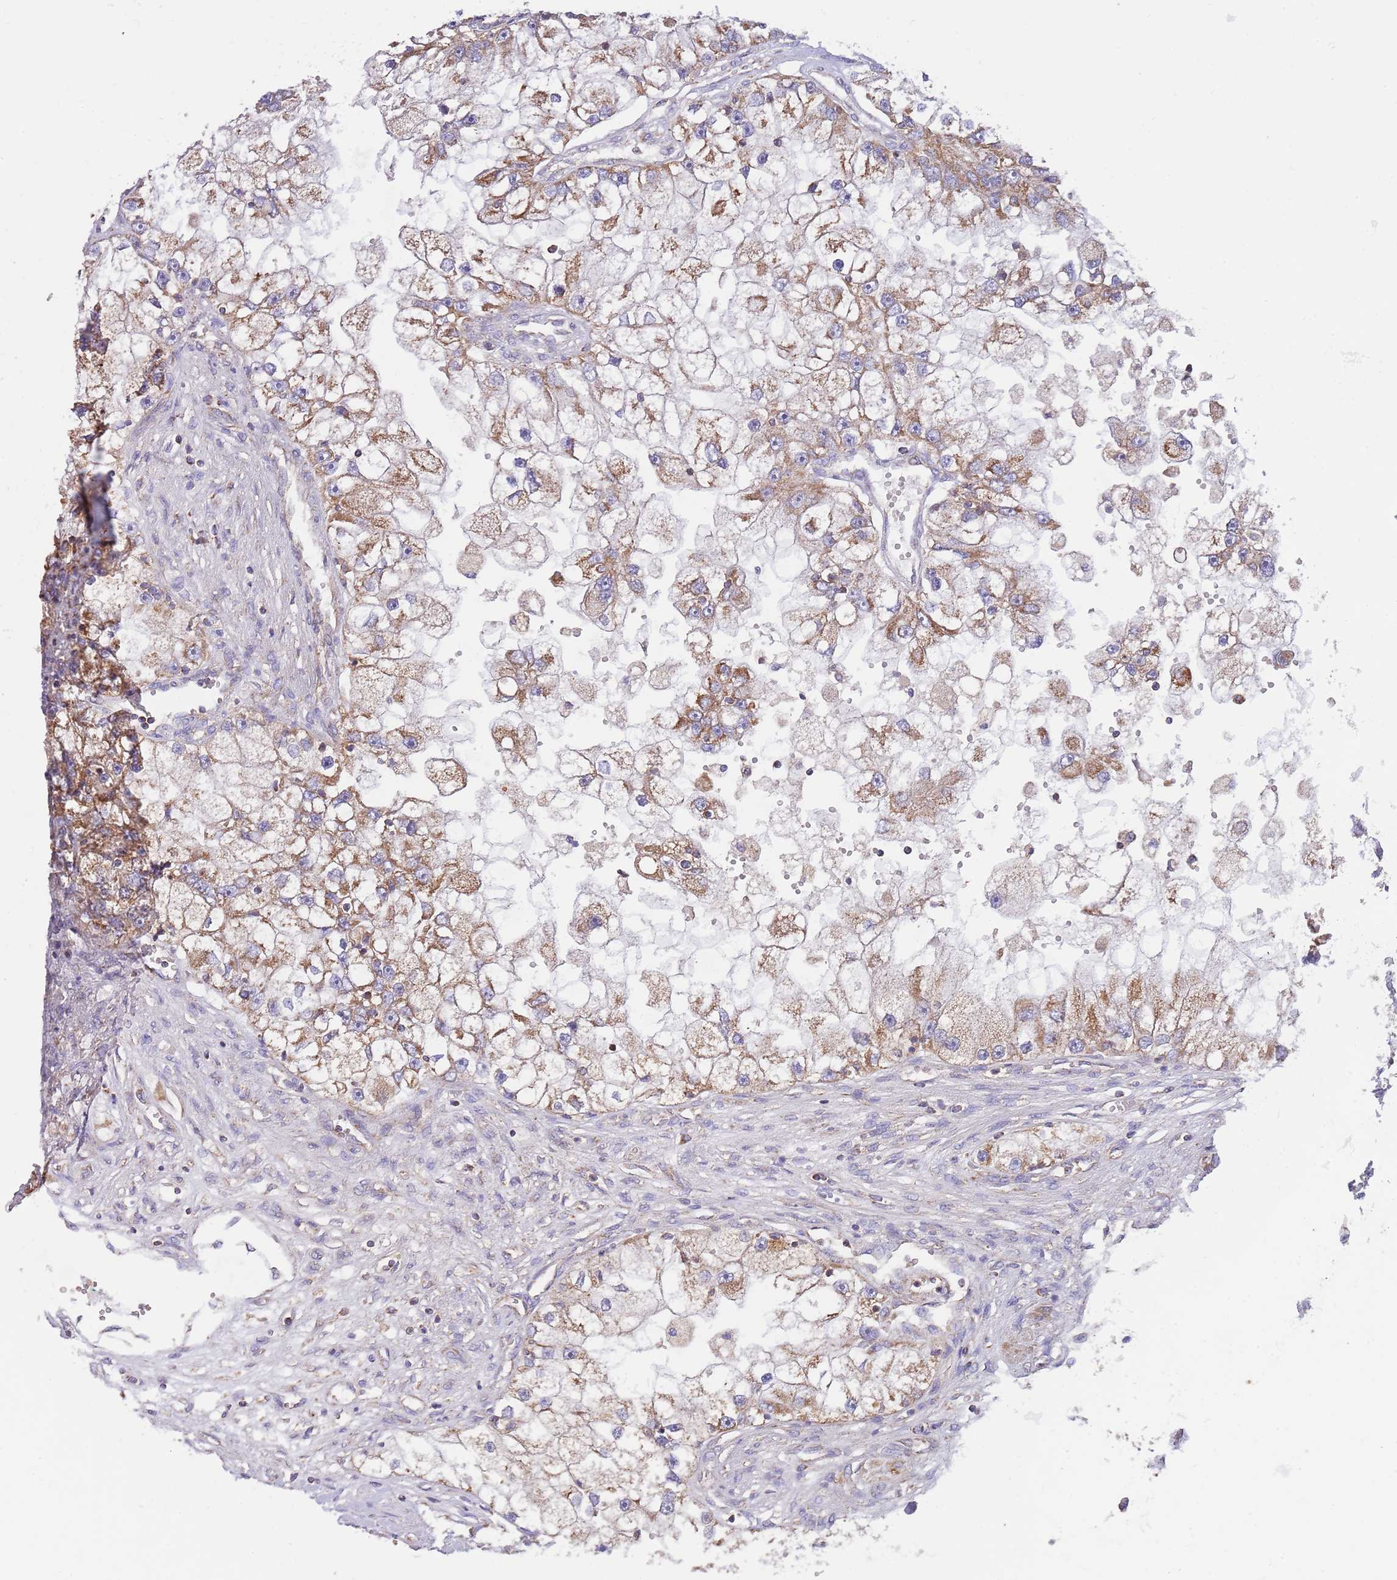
{"staining": {"intensity": "moderate", "quantity": ">75%", "location": "cytoplasmic/membranous"}, "tissue": "renal cancer", "cell_type": "Tumor cells", "image_type": "cancer", "snomed": [{"axis": "morphology", "description": "Adenocarcinoma, NOS"}, {"axis": "topography", "description": "Kidney"}], "caption": "Human renal cancer stained with a brown dye demonstrates moderate cytoplasmic/membranous positive staining in approximately >75% of tumor cells.", "gene": "DNAJA3", "patient": {"sex": "male", "age": 63}}